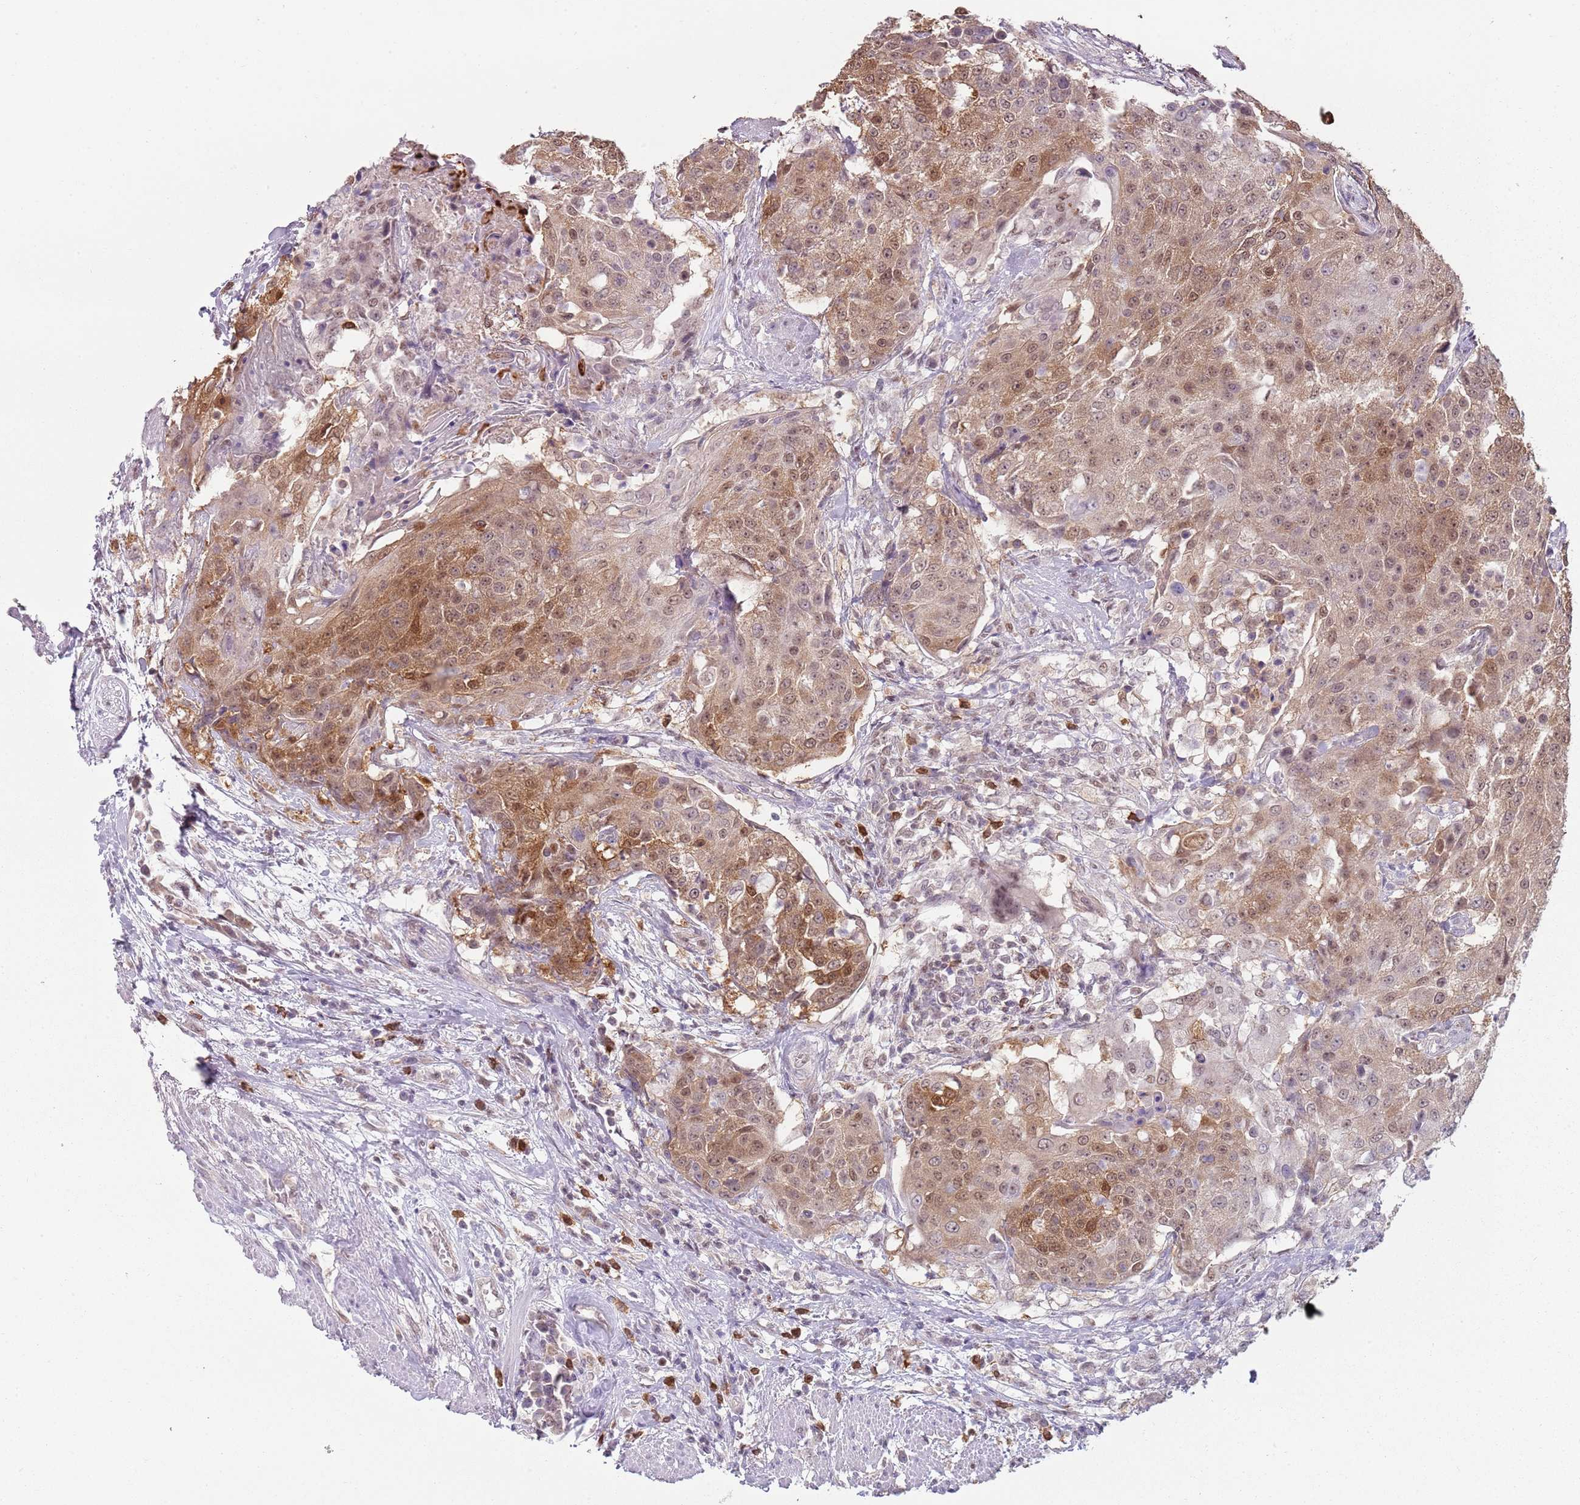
{"staining": {"intensity": "moderate", "quantity": ">75%", "location": "cytoplasmic/membranous,nuclear"}, "tissue": "urothelial cancer", "cell_type": "Tumor cells", "image_type": "cancer", "snomed": [{"axis": "morphology", "description": "Urothelial carcinoma, High grade"}, {"axis": "topography", "description": "Urinary bladder"}], "caption": "Urothelial cancer stained for a protein exhibits moderate cytoplasmic/membranous and nuclear positivity in tumor cells.", "gene": "SMARCAL1", "patient": {"sex": "female", "age": 63}}